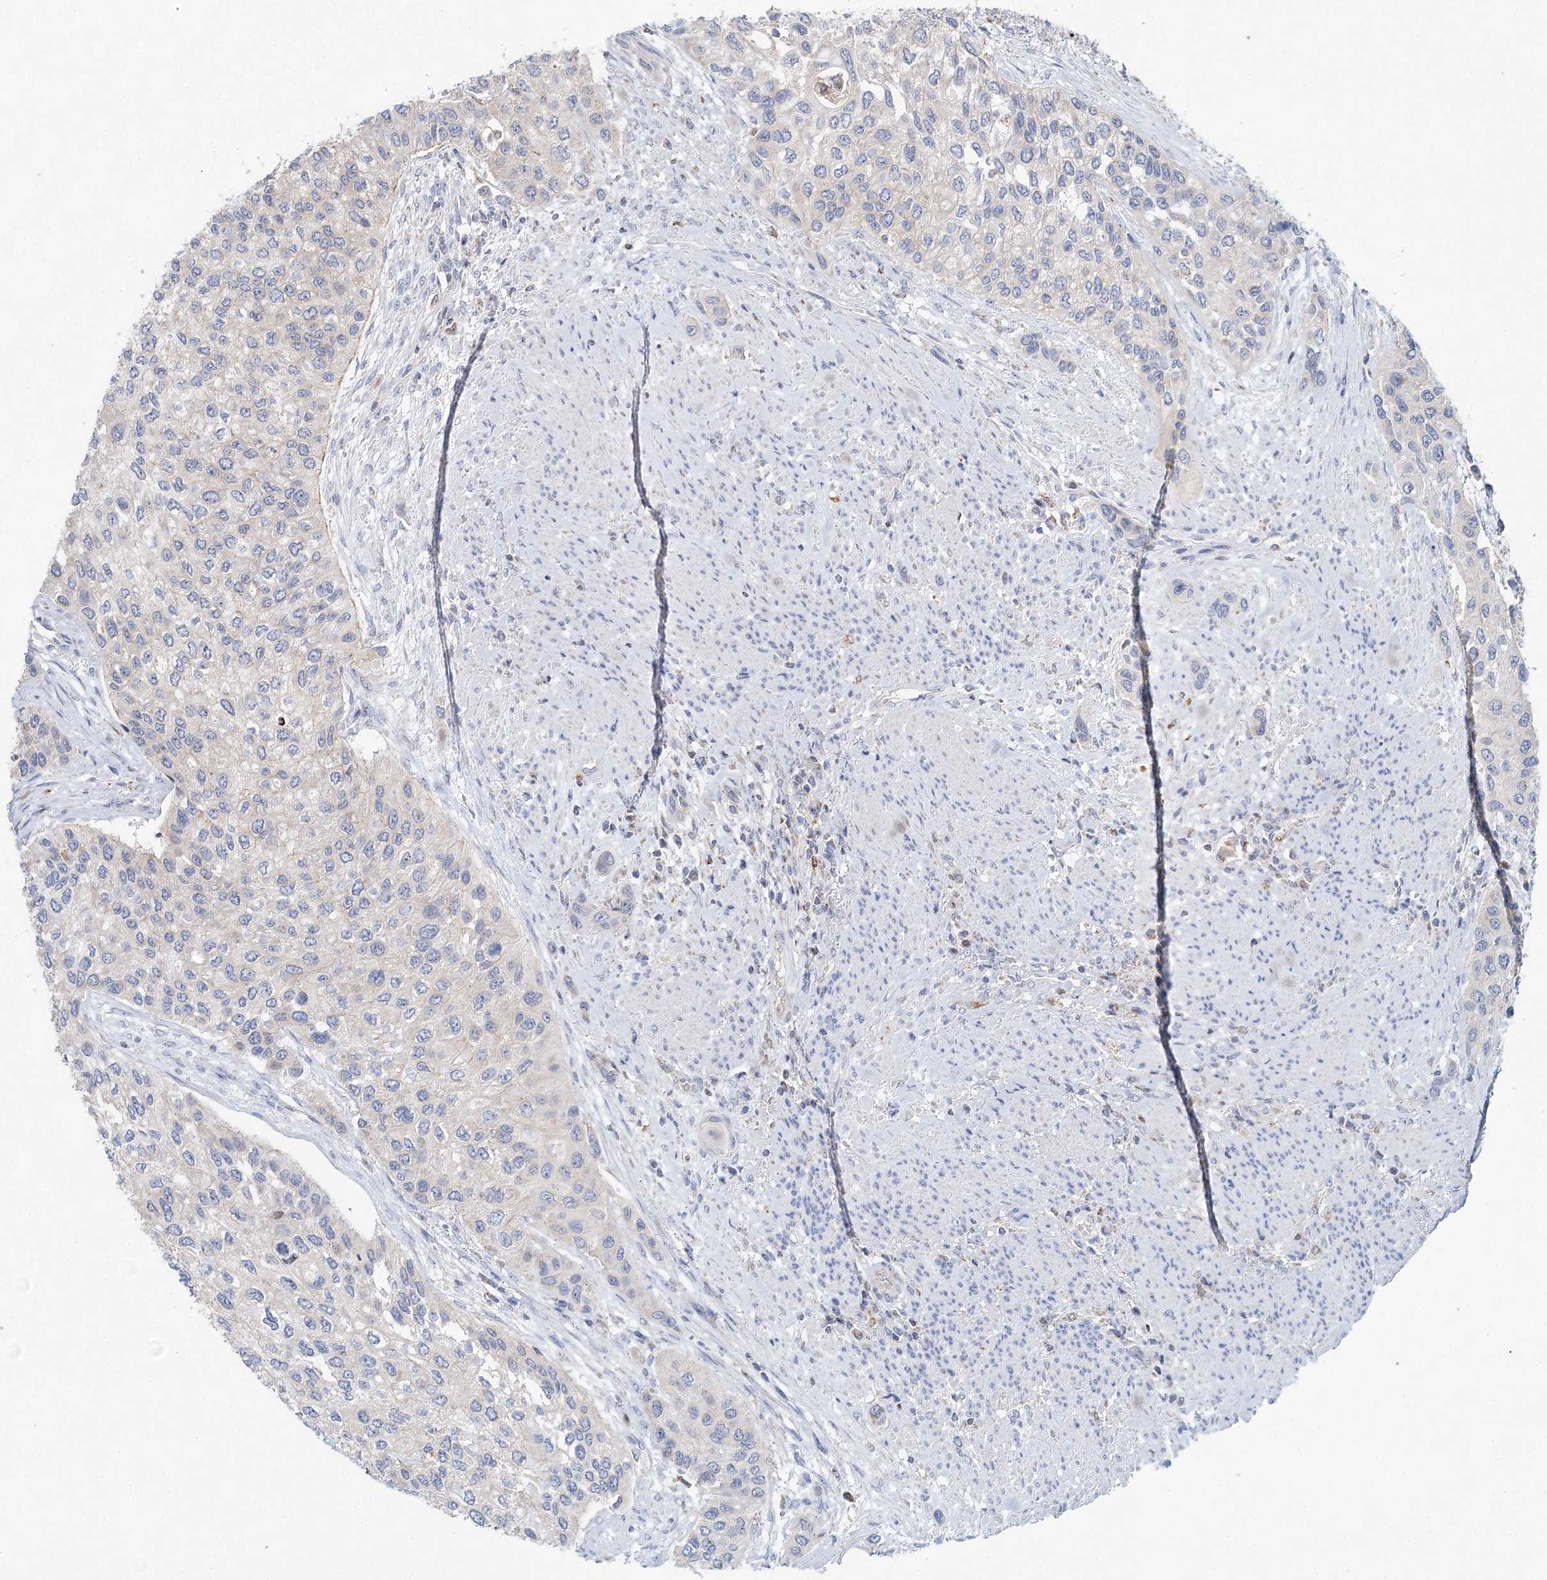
{"staining": {"intensity": "negative", "quantity": "none", "location": "none"}, "tissue": "urothelial cancer", "cell_type": "Tumor cells", "image_type": "cancer", "snomed": [{"axis": "morphology", "description": "Normal tissue, NOS"}, {"axis": "morphology", "description": "Urothelial carcinoma, High grade"}, {"axis": "topography", "description": "Vascular tissue"}, {"axis": "topography", "description": "Urinary bladder"}], "caption": "High-grade urothelial carcinoma was stained to show a protein in brown. There is no significant positivity in tumor cells.", "gene": "XPO6", "patient": {"sex": "female", "age": 56}}